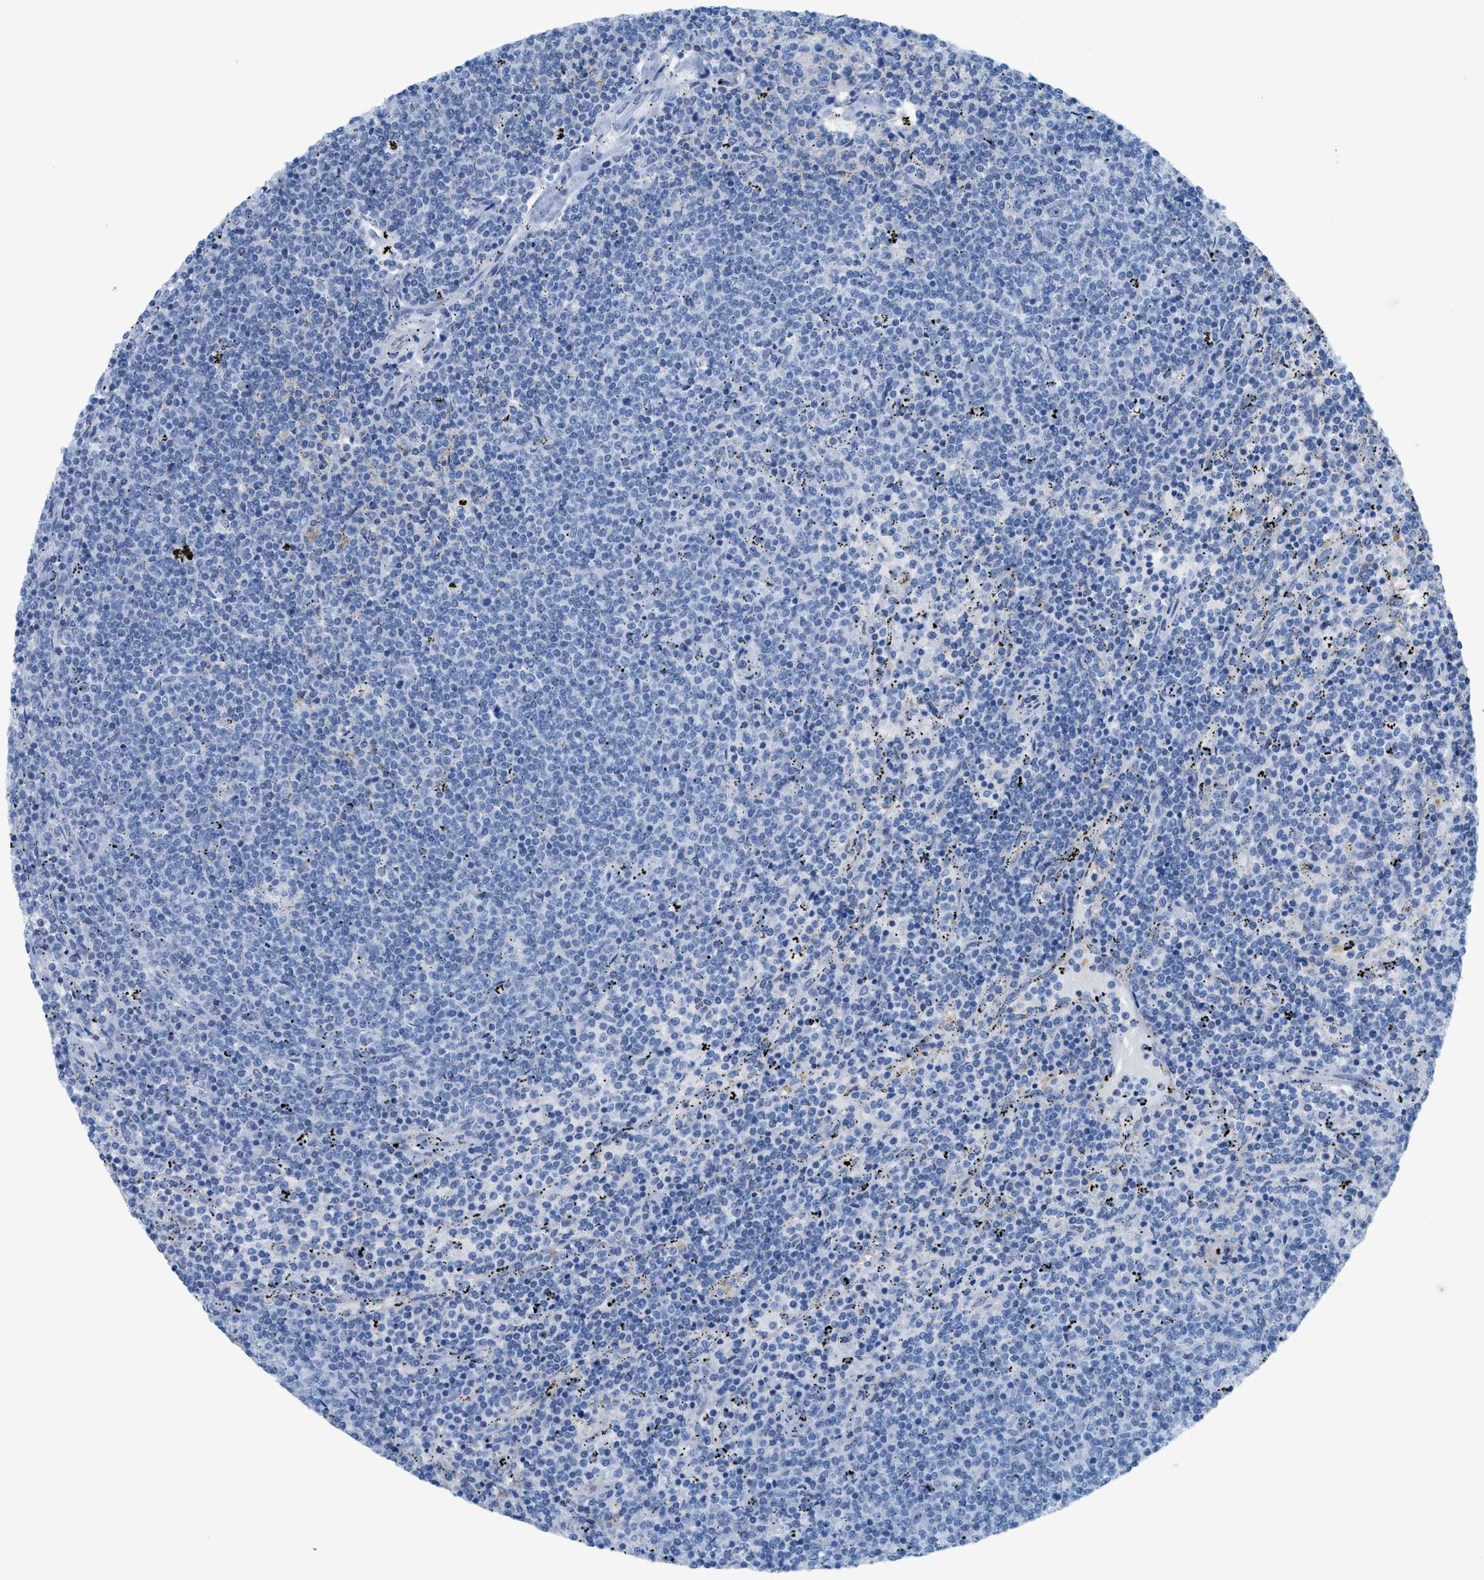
{"staining": {"intensity": "negative", "quantity": "none", "location": "none"}, "tissue": "lymphoma", "cell_type": "Tumor cells", "image_type": "cancer", "snomed": [{"axis": "morphology", "description": "Malignant lymphoma, non-Hodgkin's type, Low grade"}, {"axis": "topography", "description": "Spleen"}], "caption": "Immunohistochemistry (IHC) photomicrograph of neoplastic tissue: human lymphoma stained with DAB (3,3'-diaminobenzidine) exhibits no significant protein expression in tumor cells.", "gene": "ASGR1", "patient": {"sex": "female", "age": 50}}